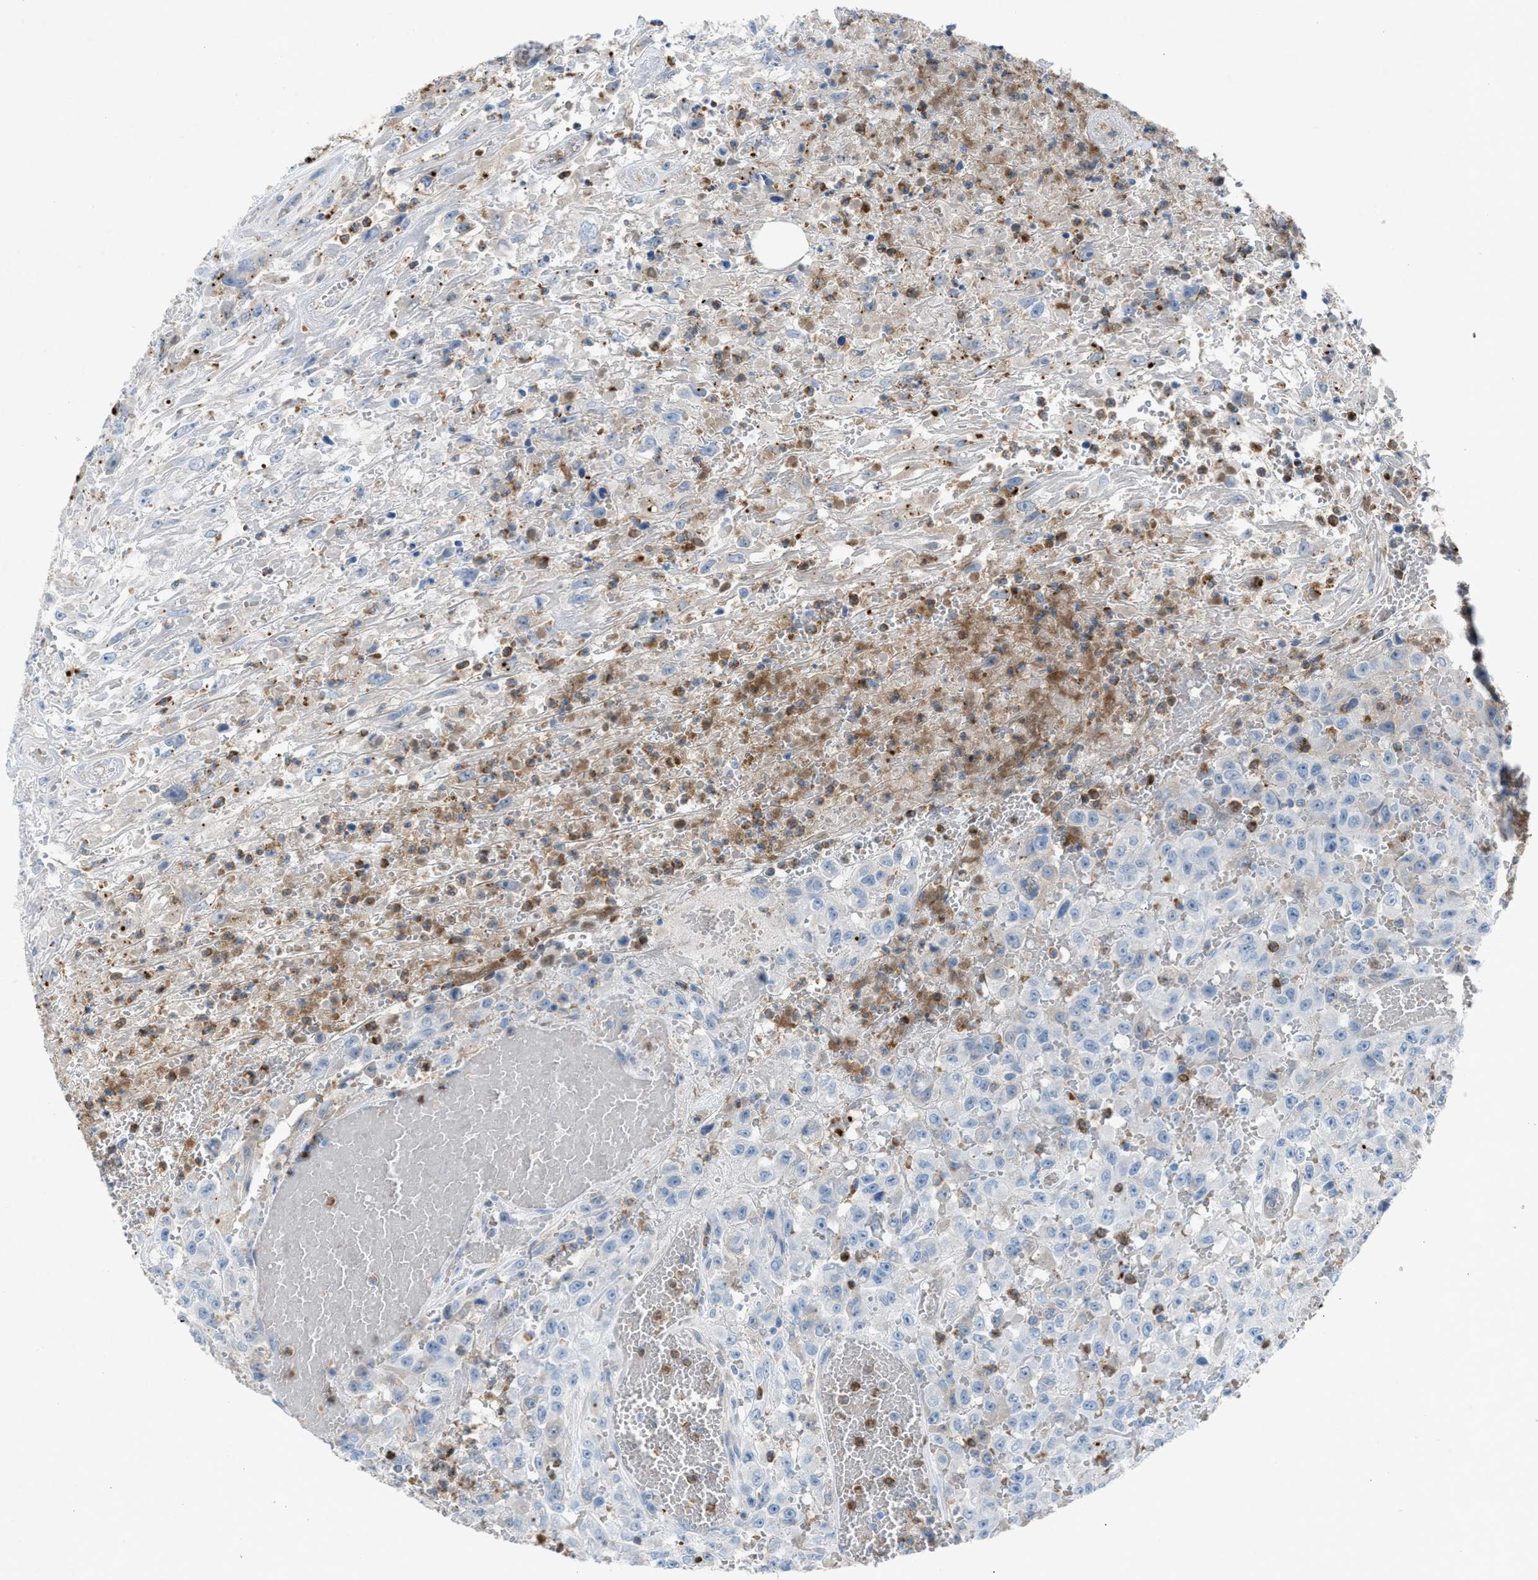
{"staining": {"intensity": "negative", "quantity": "none", "location": "none"}, "tissue": "urothelial cancer", "cell_type": "Tumor cells", "image_type": "cancer", "snomed": [{"axis": "morphology", "description": "Urothelial carcinoma, High grade"}, {"axis": "topography", "description": "Urinary bladder"}], "caption": "This is an immunohistochemistry histopathology image of urothelial cancer. There is no positivity in tumor cells.", "gene": "CFAP77", "patient": {"sex": "male", "age": 46}}